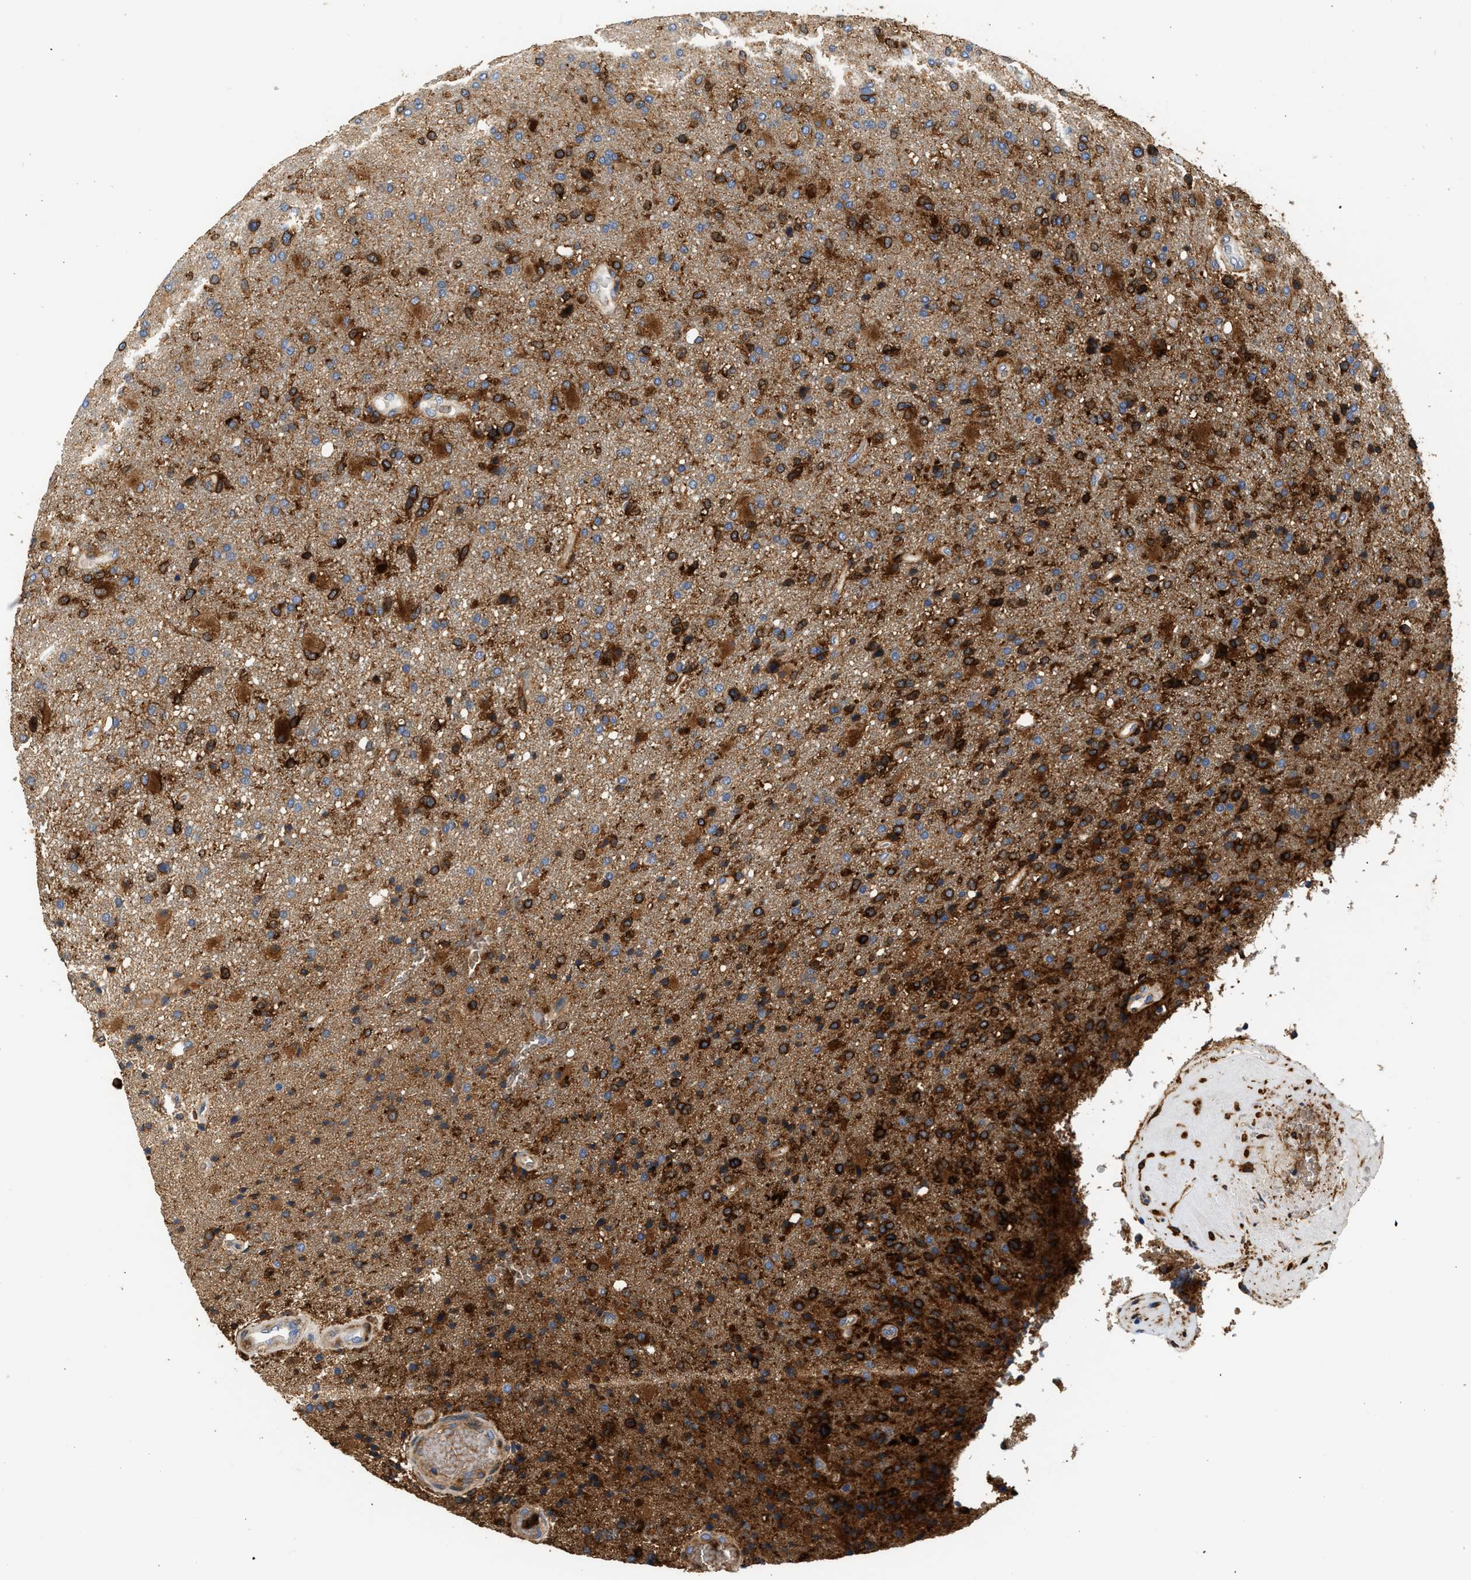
{"staining": {"intensity": "strong", "quantity": ">75%", "location": "cytoplasmic/membranous"}, "tissue": "glioma", "cell_type": "Tumor cells", "image_type": "cancer", "snomed": [{"axis": "morphology", "description": "Glioma, malignant, High grade"}, {"axis": "topography", "description": "Brain"}], "caption": "Glioma tissue exhibits strong cytoplasmic/membranous positivity in approximately >75% of tumor cells", "gene": "RAB31", "patient": {"sex": "male", "age": 72}}